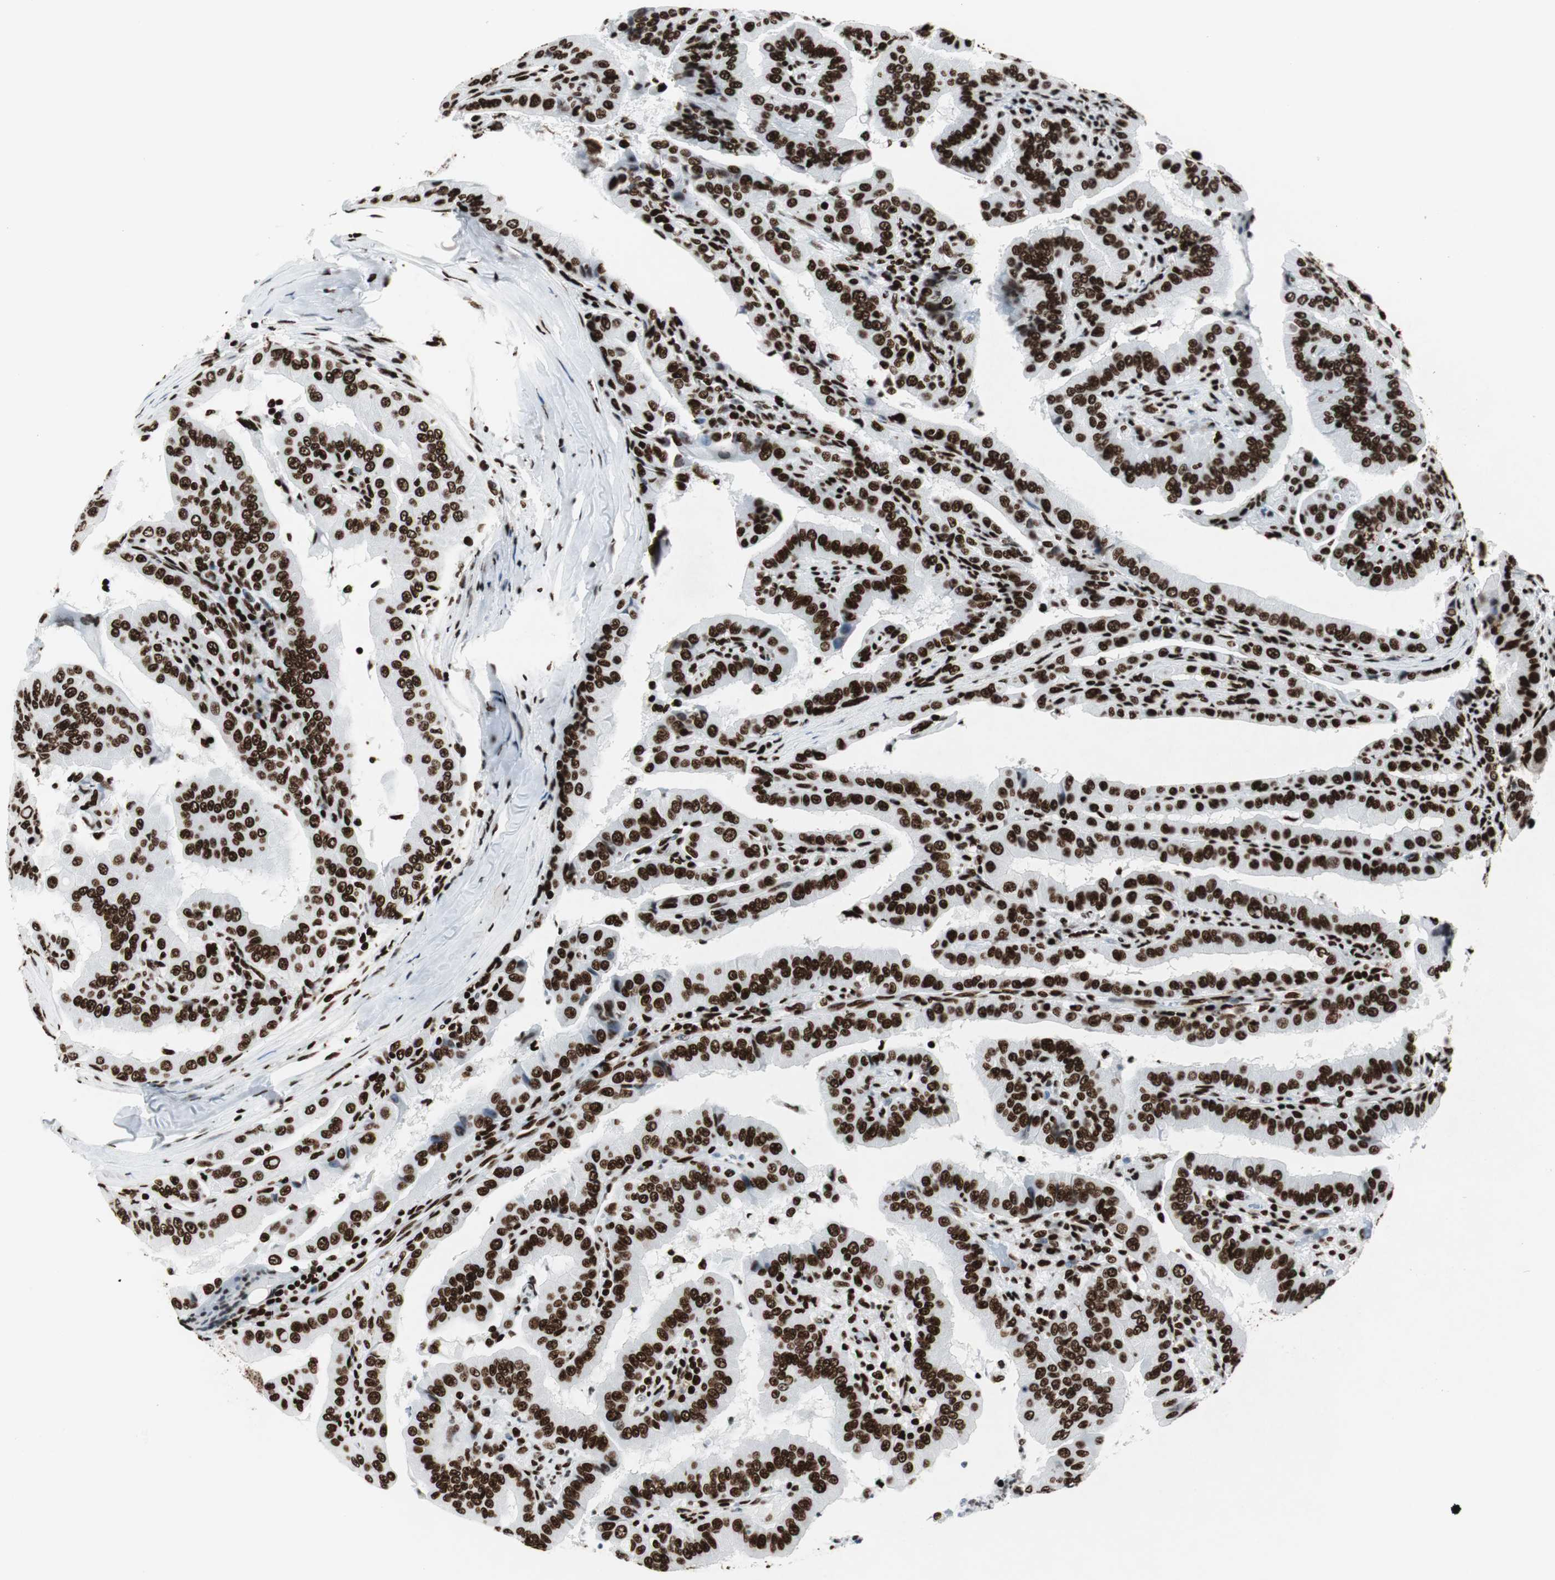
{"staining": {"intensity": "strong", "quantity": ">75%", "location": "nuclear"}, "tissue": "thyroid cancer", "cell_type": "Tumor cells", "image_type": "cancer", "snomed": [{"axis": "morphology", "description": "Papillary adenocarcinoma, NOS"}, {"axis": "topography", "description": "Thyroid gland"}], "caption": "Human thyroid cancer (papillary adenocarcinoma) stained for a protein (brown) demonstrates strong nuclear positive positivity in approximately >75% of tumor cells.", "gene": "NCL", "patient": {"sex": "male", "age": 33}}